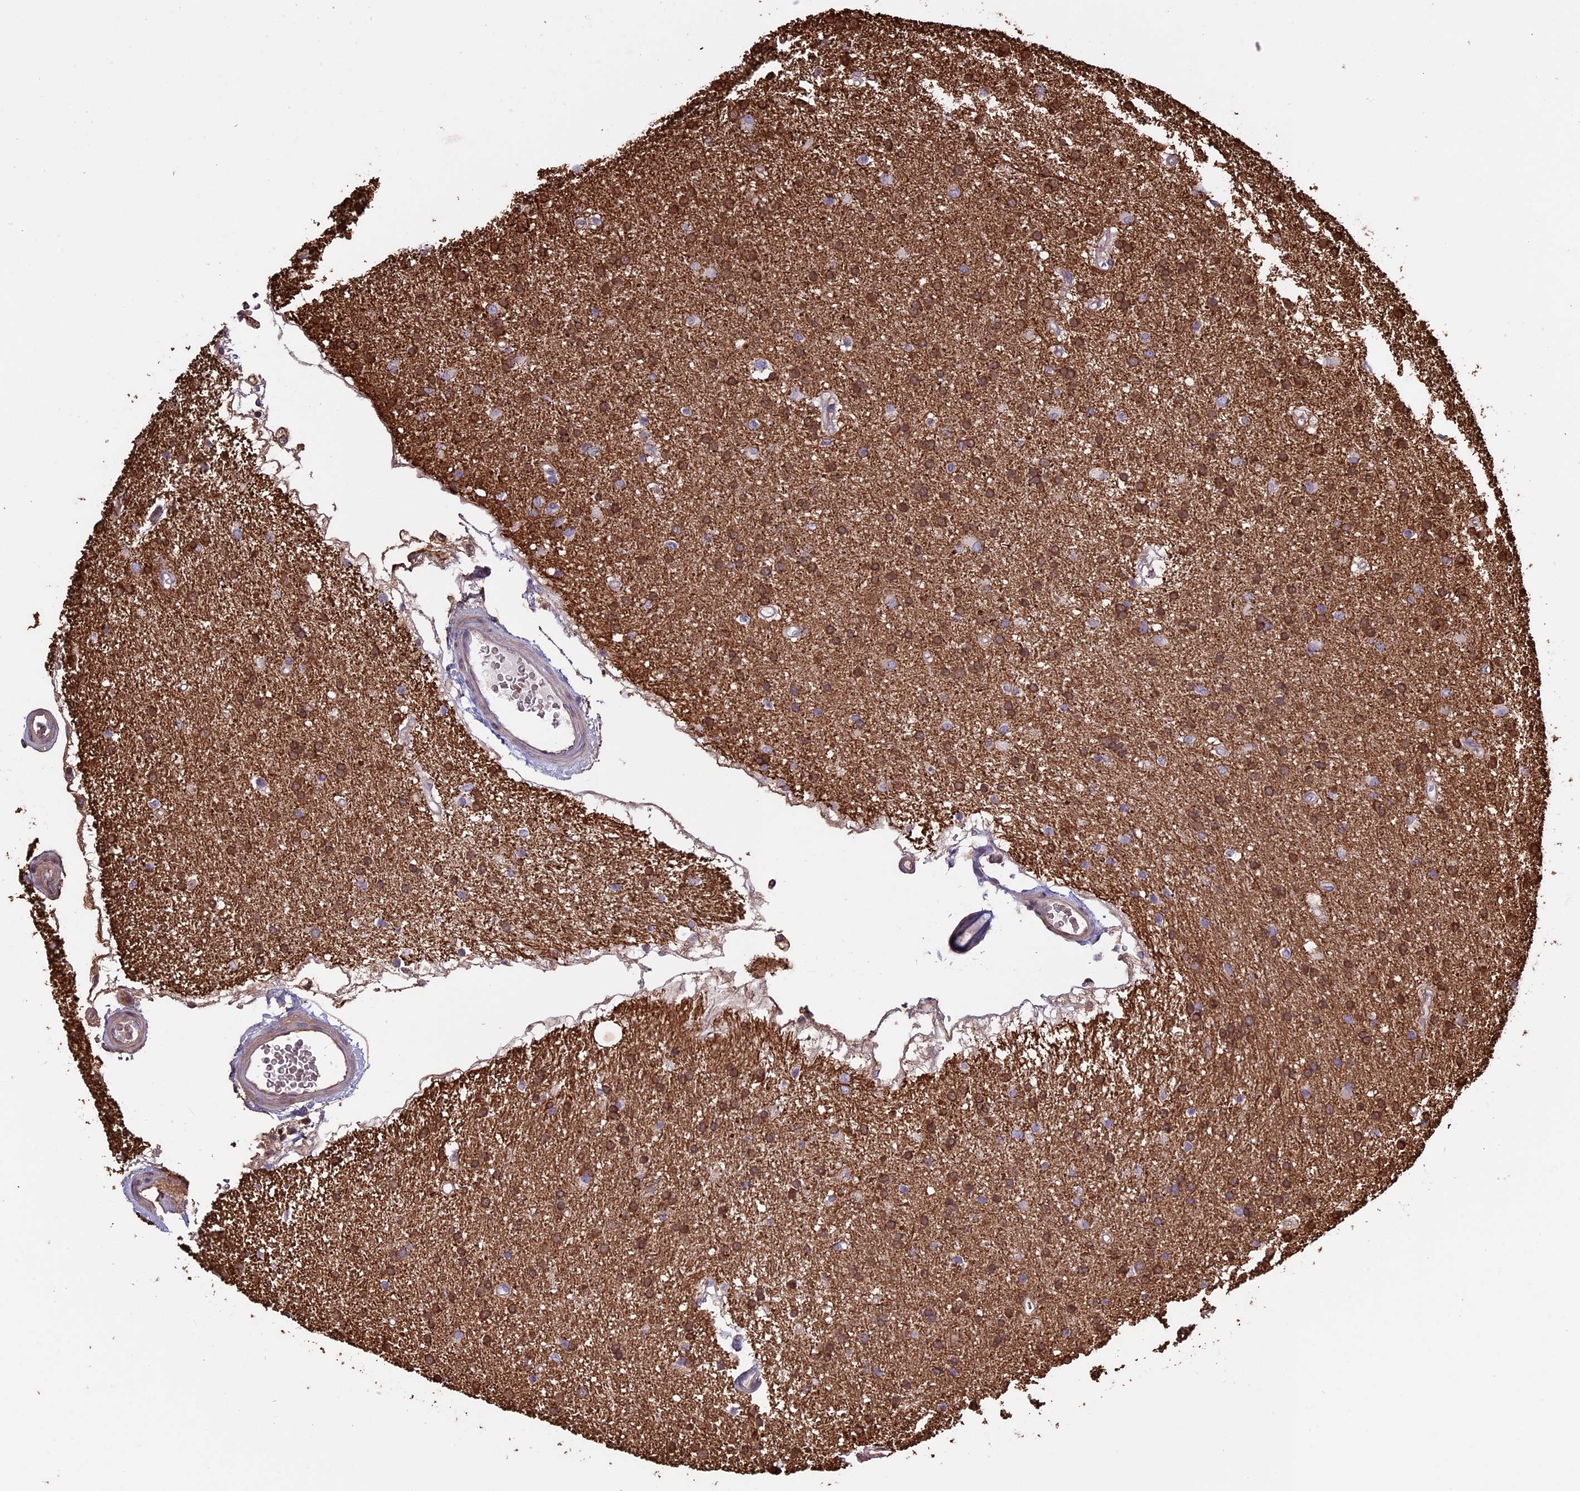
{"staining": {"intensity": "moderate", "quantity": ">75%", "location": "cytoplasmic/membranous,nuclear"}, "tissue": "glioma", "cell_type": "Tumor cells", "image_type": "cancer", "snomed": [{"axis": "morphology", "description": "Glioma, malignant, High grade"}, {"axis": "topography", "description": "Brain"}], "caption": "Immunohistochemistry histopathology image of human glioma stained for a protein (brown), which shows medium levels of moderate cytoplasmic/membranous and nuclear positivity in approximately >75% of tumor cells.", "gene": "VWA3A", "patient": {"sex": "male", "age": 77}}